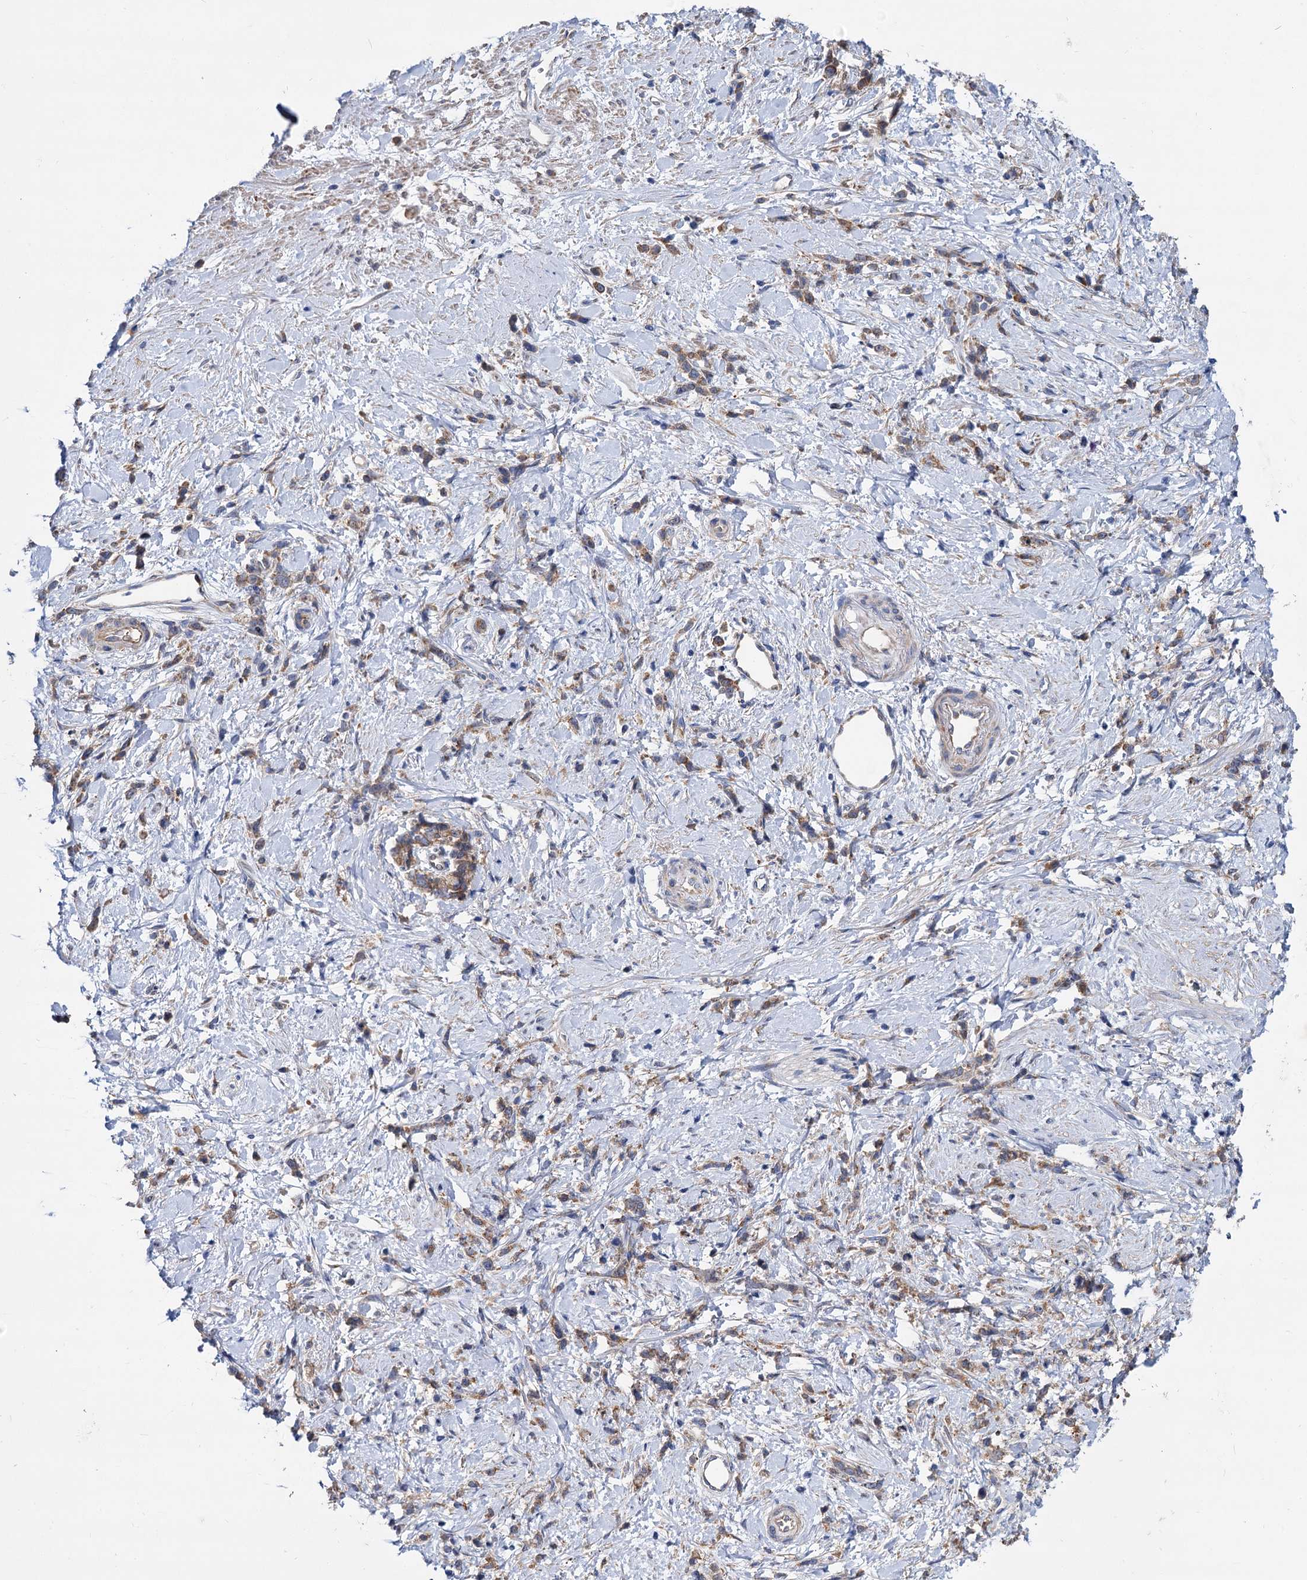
{"staining": {"intensity": "moderate", "quantity": ">75%", "location": "cytoplasmic/membranous"}, "tissue": "stomach cancer", "cell_type": "Tumor cells", "image_type": "cancer", "snomed": [{"axis": "morphology", "description": "Adenocarcinoma, NOS"}, {"axis": "topography", "description": "Stomach"}], "caption": "A medium amount of moderate cytoplasmic/membranous staining is identified in about >75% of tumor cells in stomach cancer tissue.", "gene": "TRIM55", "patient": {"sex": "female", "age": 60}}